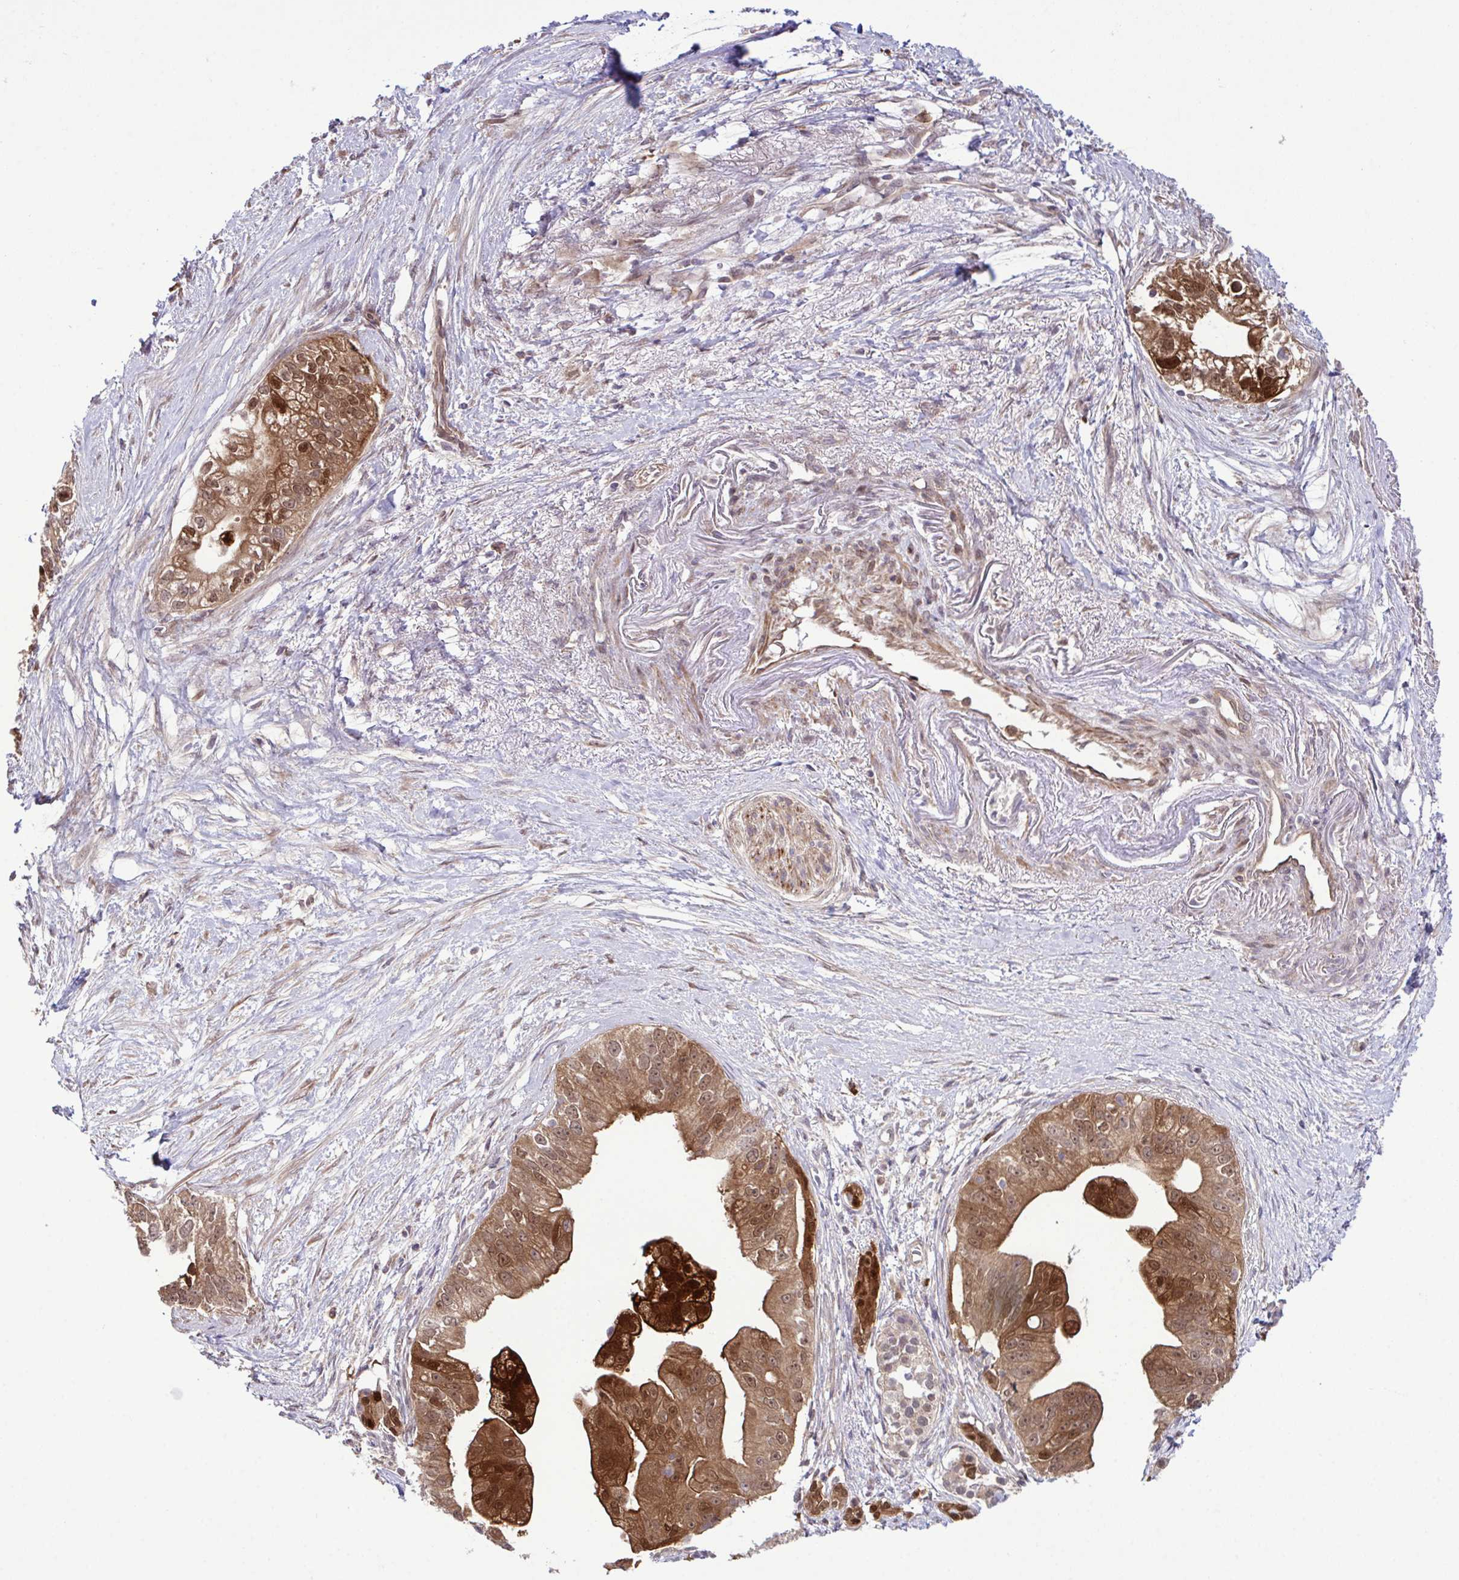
{"staining": {"intensity": "strong", "quantity": ">75%", "location": "cytoplasmic/membranous,nuclear"}, "tissue": "pancreatic cancer", "cell_type": "Tumor cells", "image_type": "cancer", "snomed": [{"axis": "morphology", "description": "Adenocarcinoma, NOS"}, {"axis": "topography", "description": "Pancreas"}], "caption": "Immunohistochemistry photomicrograph of neoplastic tissue: human adenocarcinoma (pancreatic) stained using immunohistochemistry (IHC) demonstrates high levels of strong protein expression localized specifically in the cytoplasmic/membranous and nuclear of tumor cells, appearing as a cytoplasmic/membranous and nuclear brown color.", "gene": "CMPK1", "patient": {"sex": "male", "age": 70}}